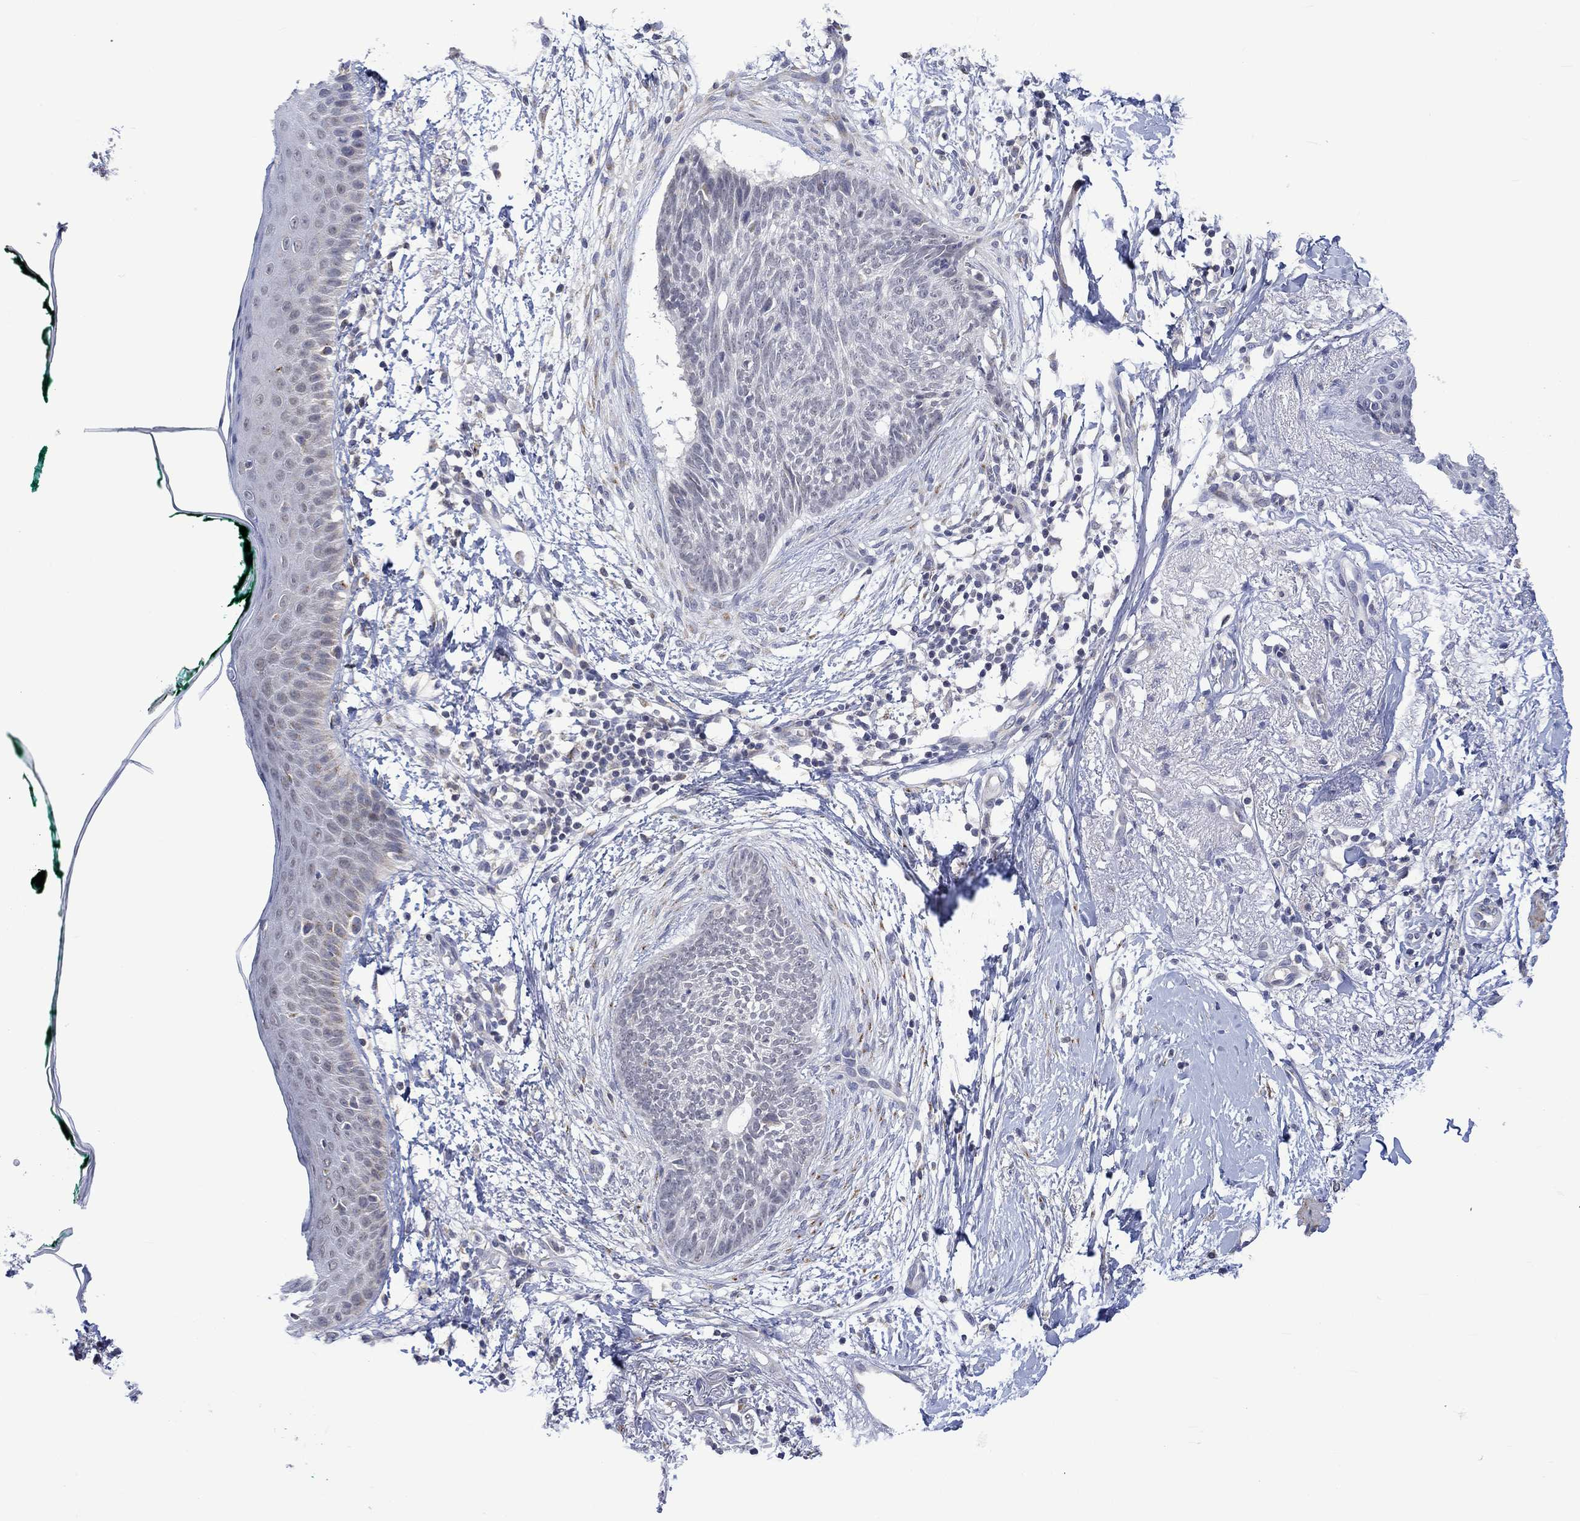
{"staining": {"intensity": "negative", "quantity": "none", "location": "none"}, "tissue": "skin cancer", "cell_type": "Tumor cells", "image_type": "cancer", "snomed": [{"axis": "morphology", "description": "Normal tissue, NOS"}, {"axis": "morphology", "description": "Basal cell carcinoma"}, {"axis": "topography", "description": "Skin"}], "caption": "This is a image of immunohistochemistry staining of skin cancer (basal cell carcinoma), which shows no staining in tumor cells.", "gene": "SLC48A1", "patient": {"sex": "male", "age": 84}}